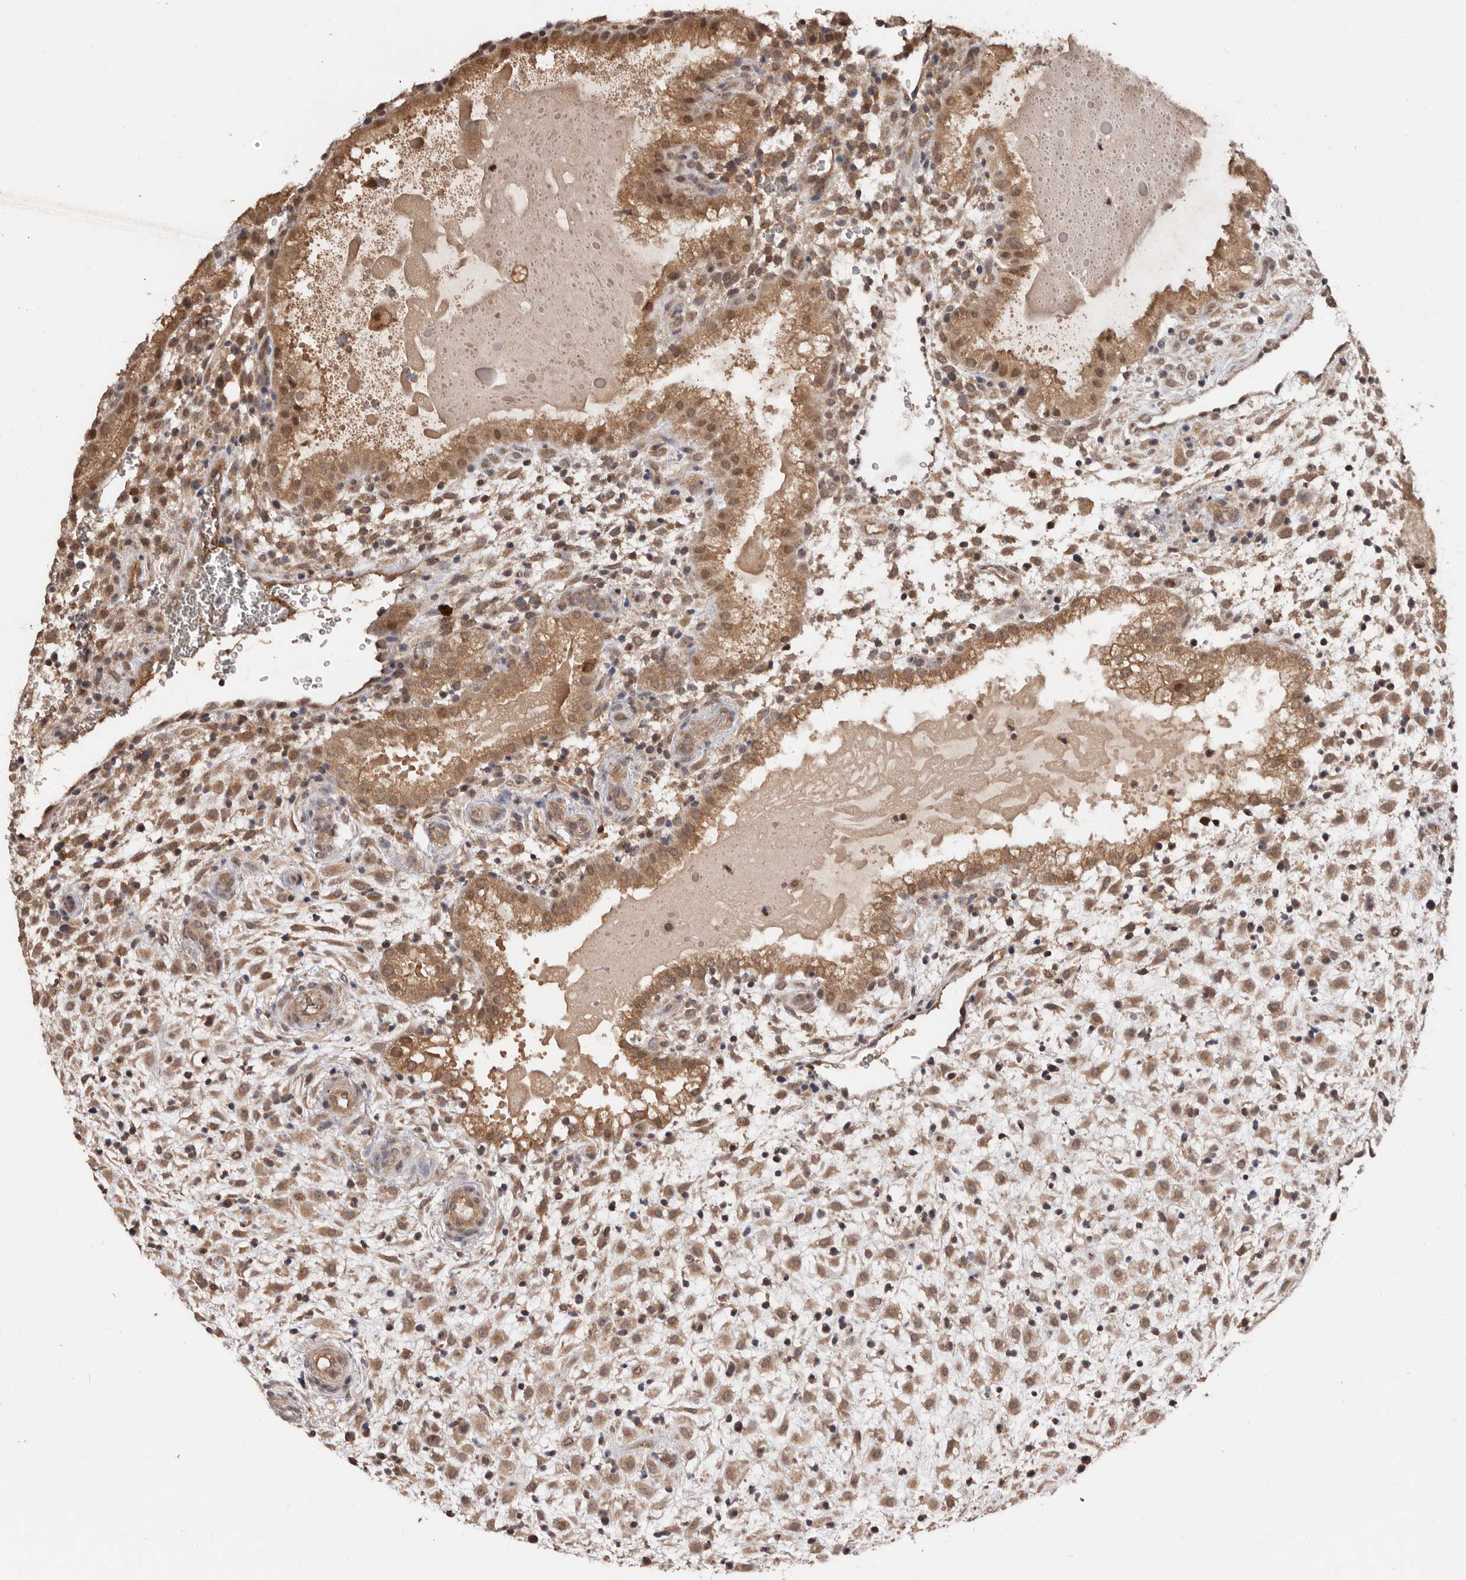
{"staining": {"intensity": "moderate", "quantity": ">75%", "location": "cytoplasmic/membranous,nuclear"}, "tissue": "placenta", "cell_type": "Decidual cells", "image_type": "normal", "snomed": [{"axis": "morphology", "description": "Normal tissue, NOS"}, {"axis": "topography", "description": "Placenta"}], "caption": "Brown immunohistochemical staining in benign placenta demonstrates moderate cytoplasmic/membranous,nuclear staining in about >75% of decidual cells. (DAB (3,3'-diaminobenzidine) IHC, brown staining for protein, blue staining for nuclei).", "gene": "RSPO2", "patient": {"sex": "female", "age": 35}}